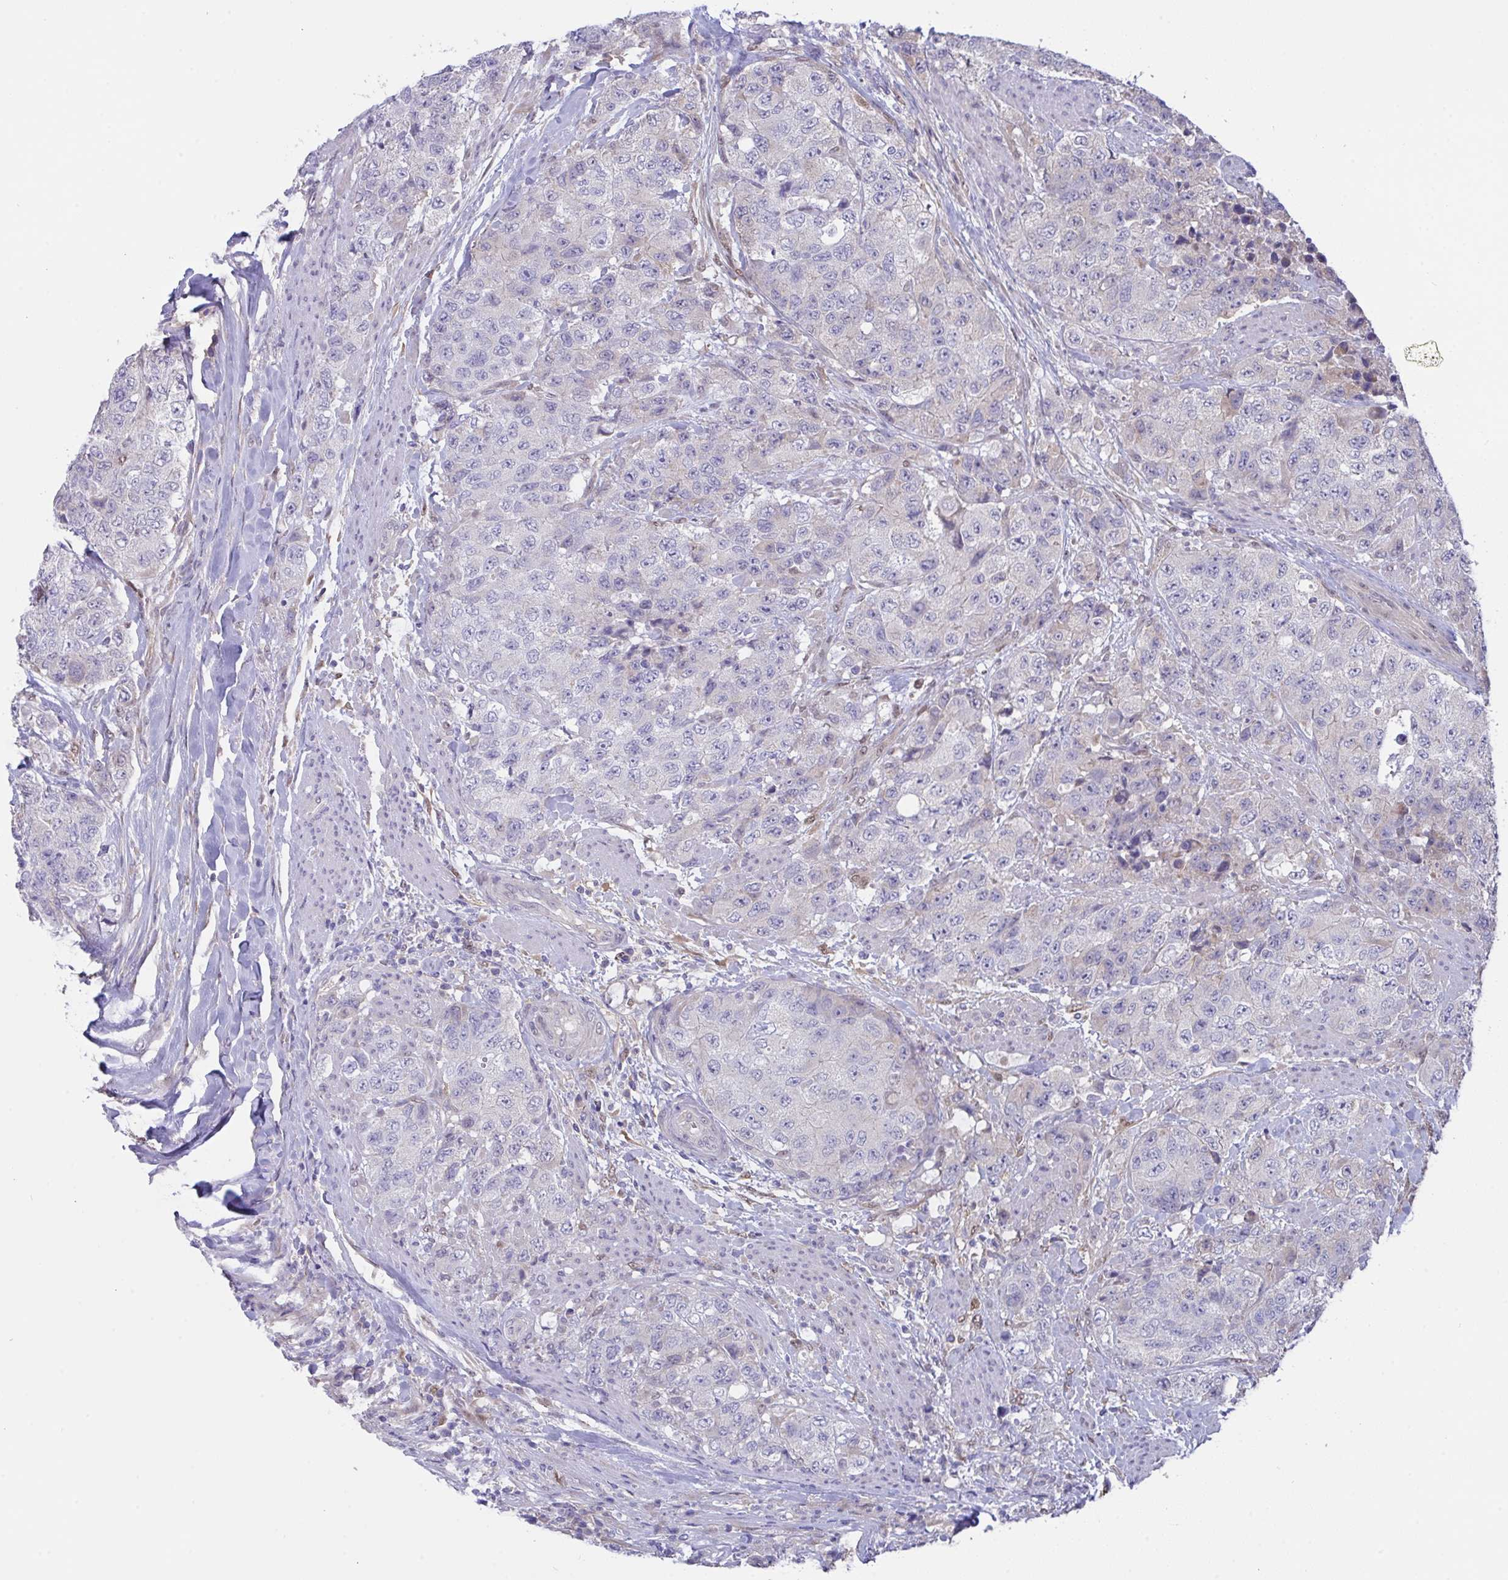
{"staining": {"intensity": "negative", "quantity": "none", "location": "none"}, "tissue": "urothelial cancer", "cell_type": "Tumor cells", "image_type": "cancer", "snomed": [{"axis": "morphology", "description": "Urothelial carcinoma, High grade"}, {"axis": "topography", "description": "Urinary bladder"}], "caption": "This is a image of immunohistochemistry staining of urothelial cancer, which shows no positivity in tumor cells.", "gene": "L3HYPDH", "patient": {"sex": "female", "age": 78}}